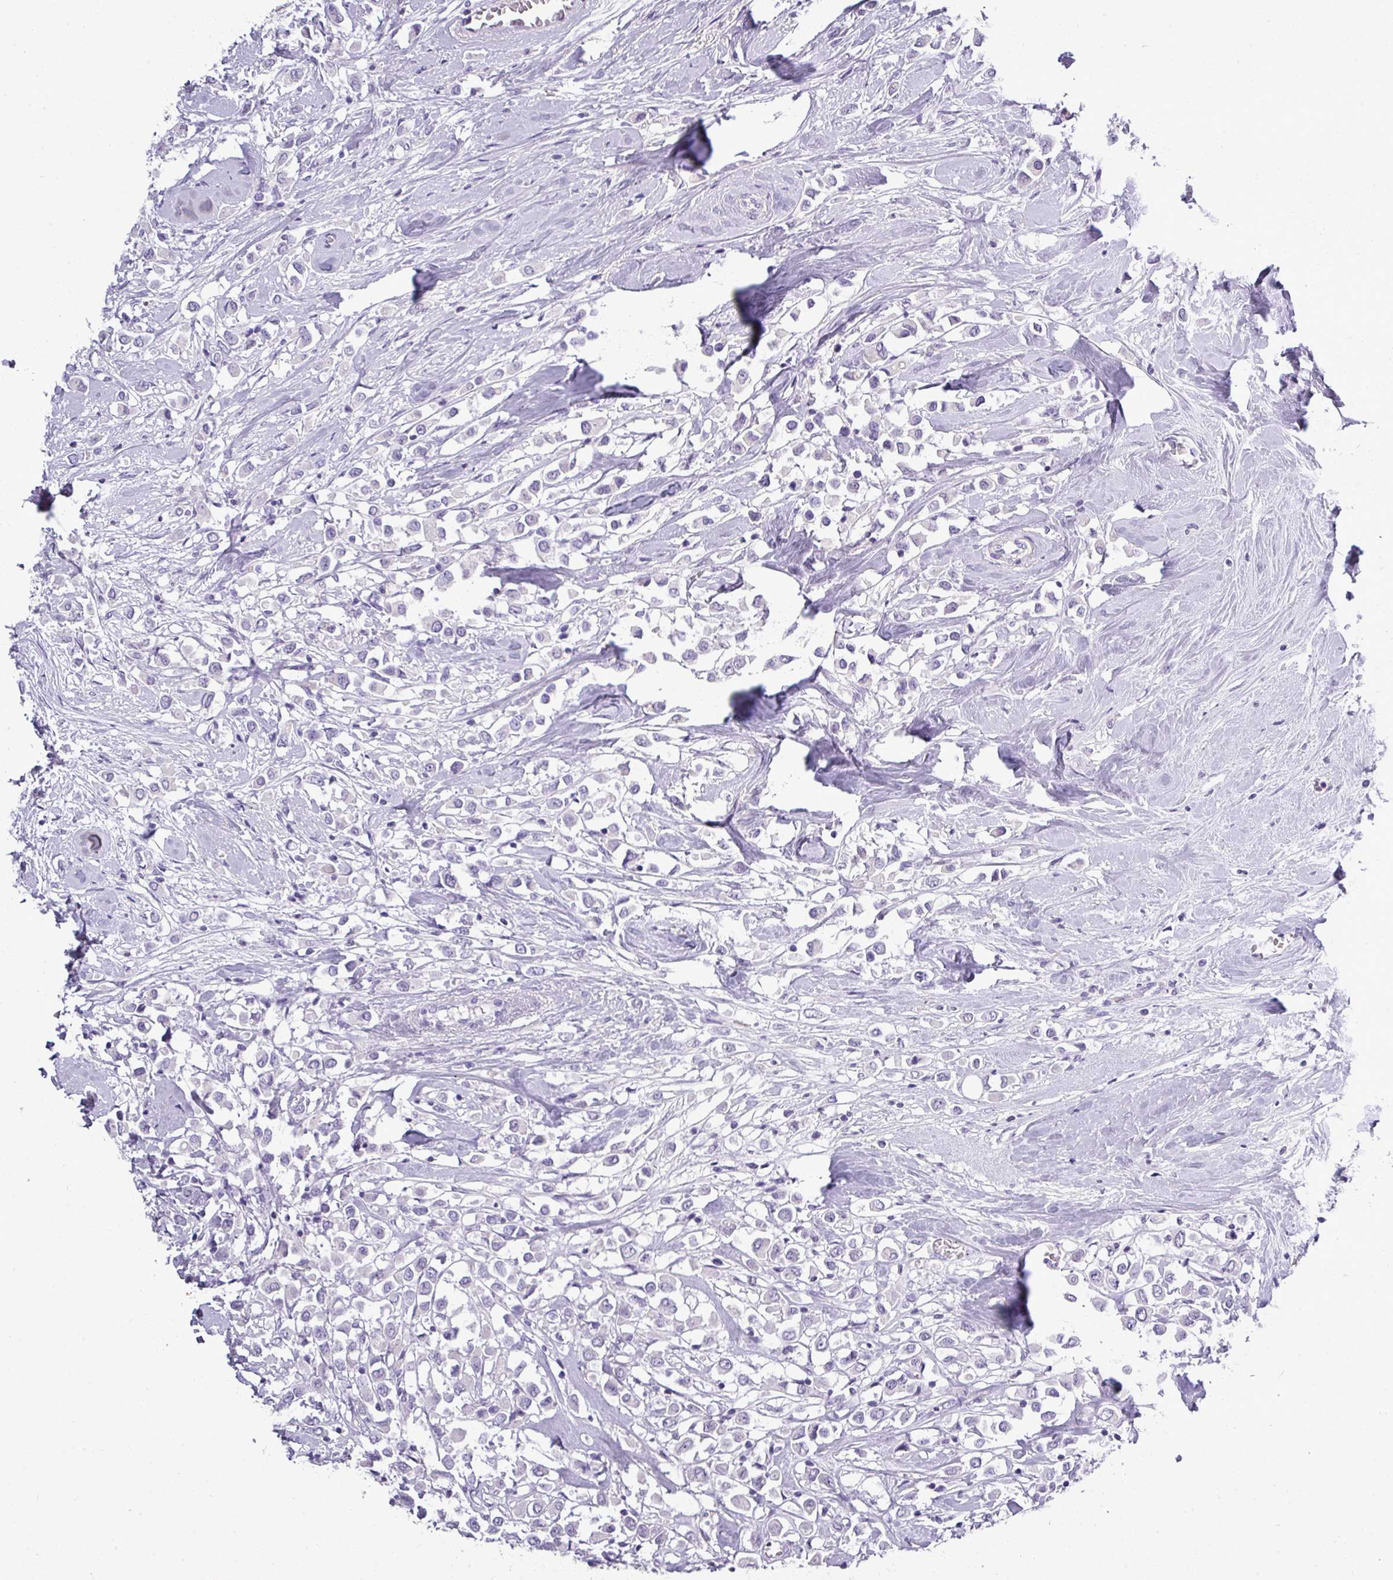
{"staining": {"intensity": "negative", "quantity": "none", "location": "none"}, "tissue": "breast cancer", "cell_type": "Tumor cells", "image_type": "cancer", "snomed": [{"axis": "morphology", "description": "Duct carcinoma"}, {"axis": "topography", "description": "Breast"}], "caption": "Immunohistochemistry (IHC) of breast infiltrating ductal carcinoma exhibits no staining in tumor cells. (Stains: DAB immunohistochemistry (IHC) with hematoxylin counter stain, Microscopy: brightfield microscopy at high magnification).", "gene": "TMEM91", "patient": {"sex": "female", "age": 61}}